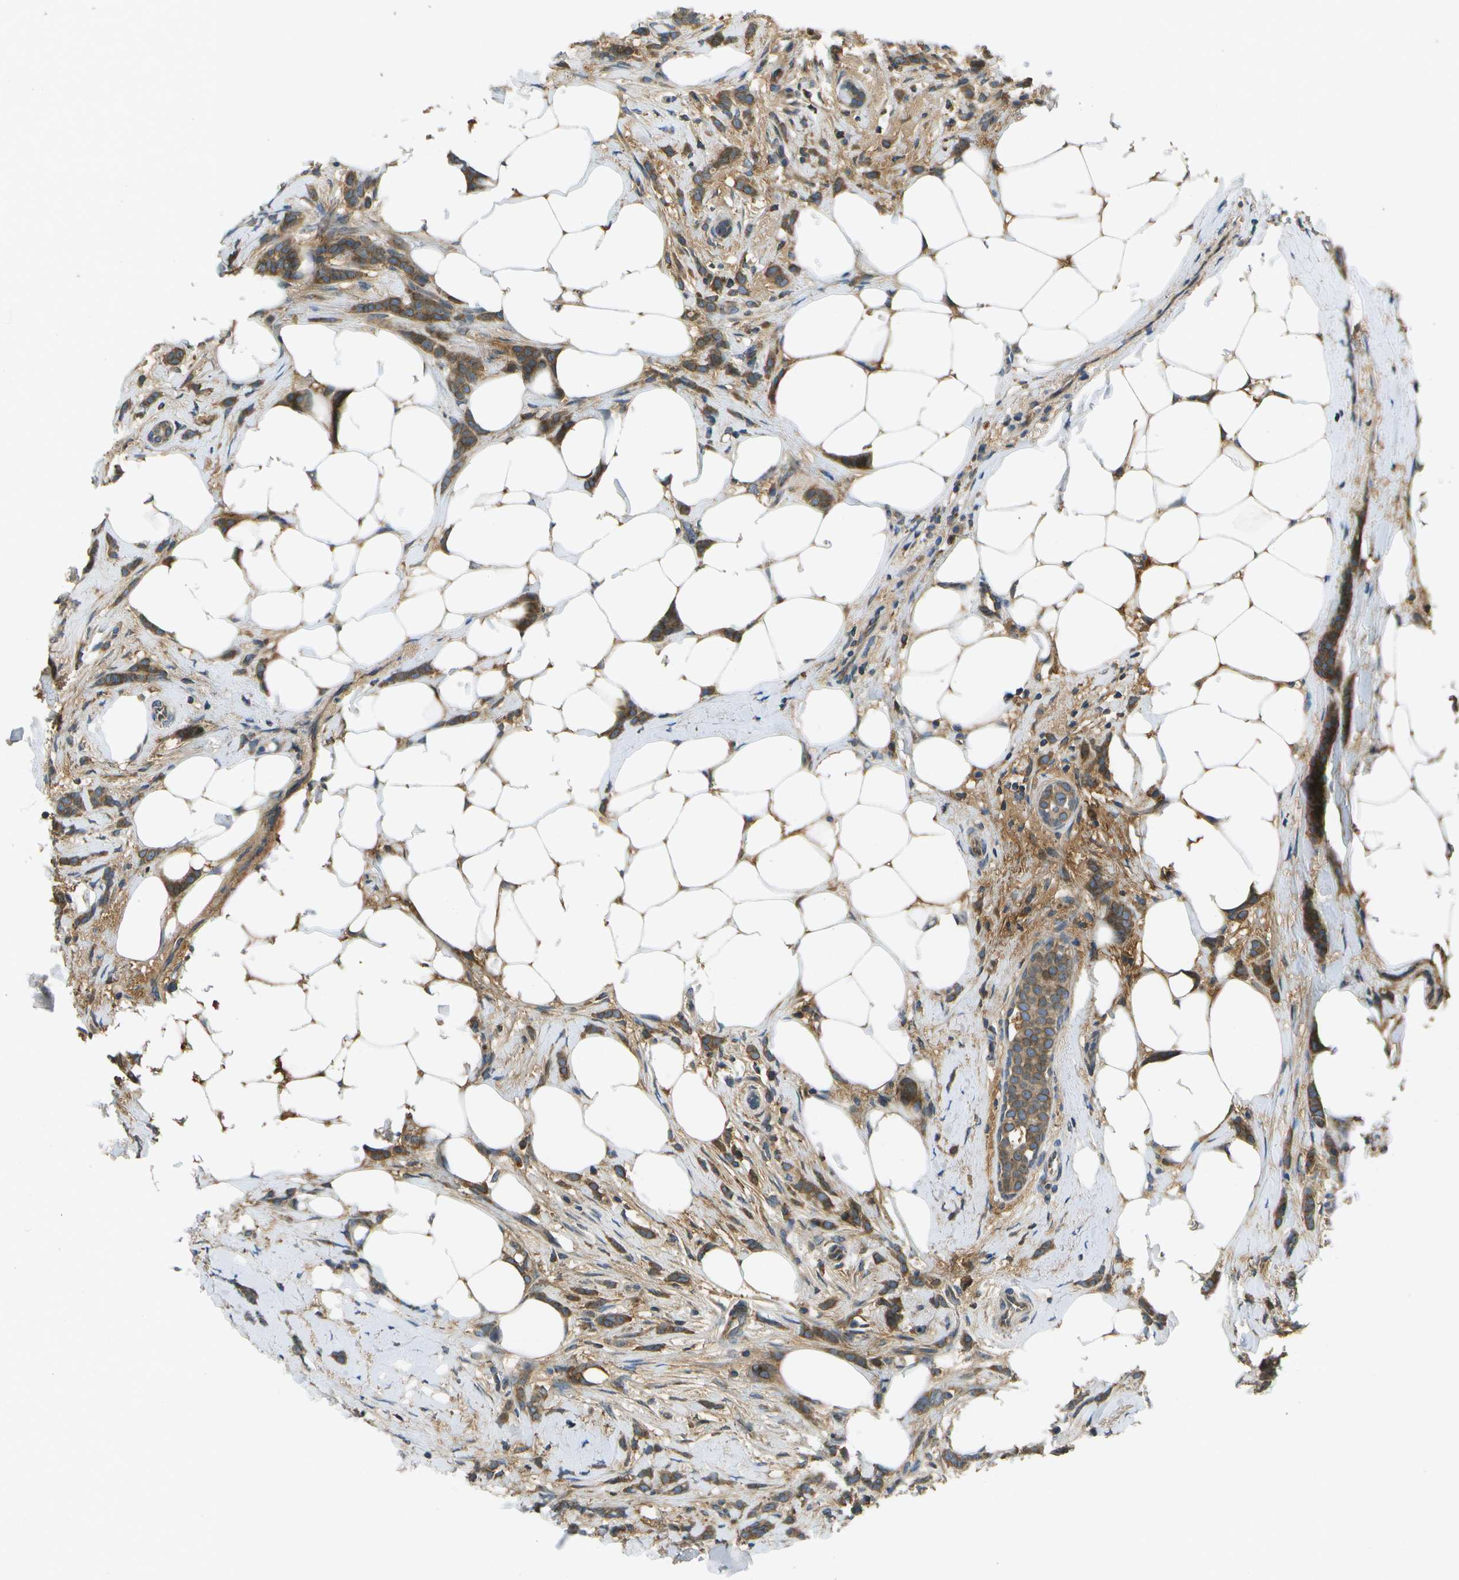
{"staining": {"intensity": "moderate", "quantity": ">75%", "location": "cytoplasmic/membranous"}, "tissue": "breast cancer", "cell_type": "Tumor cells", "image_type": "cancer", "snomed": [{"axis": "morphology", "description": "Lobular carcinoma, in situ"}, {"axis": "morphology", "description": "Lobular carcinoma"}, {"axis": "topography", "description": "Breast"}], "caption": "Moderate cytoplasmic/membranous protein positivity is identified in about >75% of tumor cells in breast cancer. (IHC, brightfield microscopy, high magnification).", "gene": "HFE", "patient": {"sex": "female", "age": 41}}